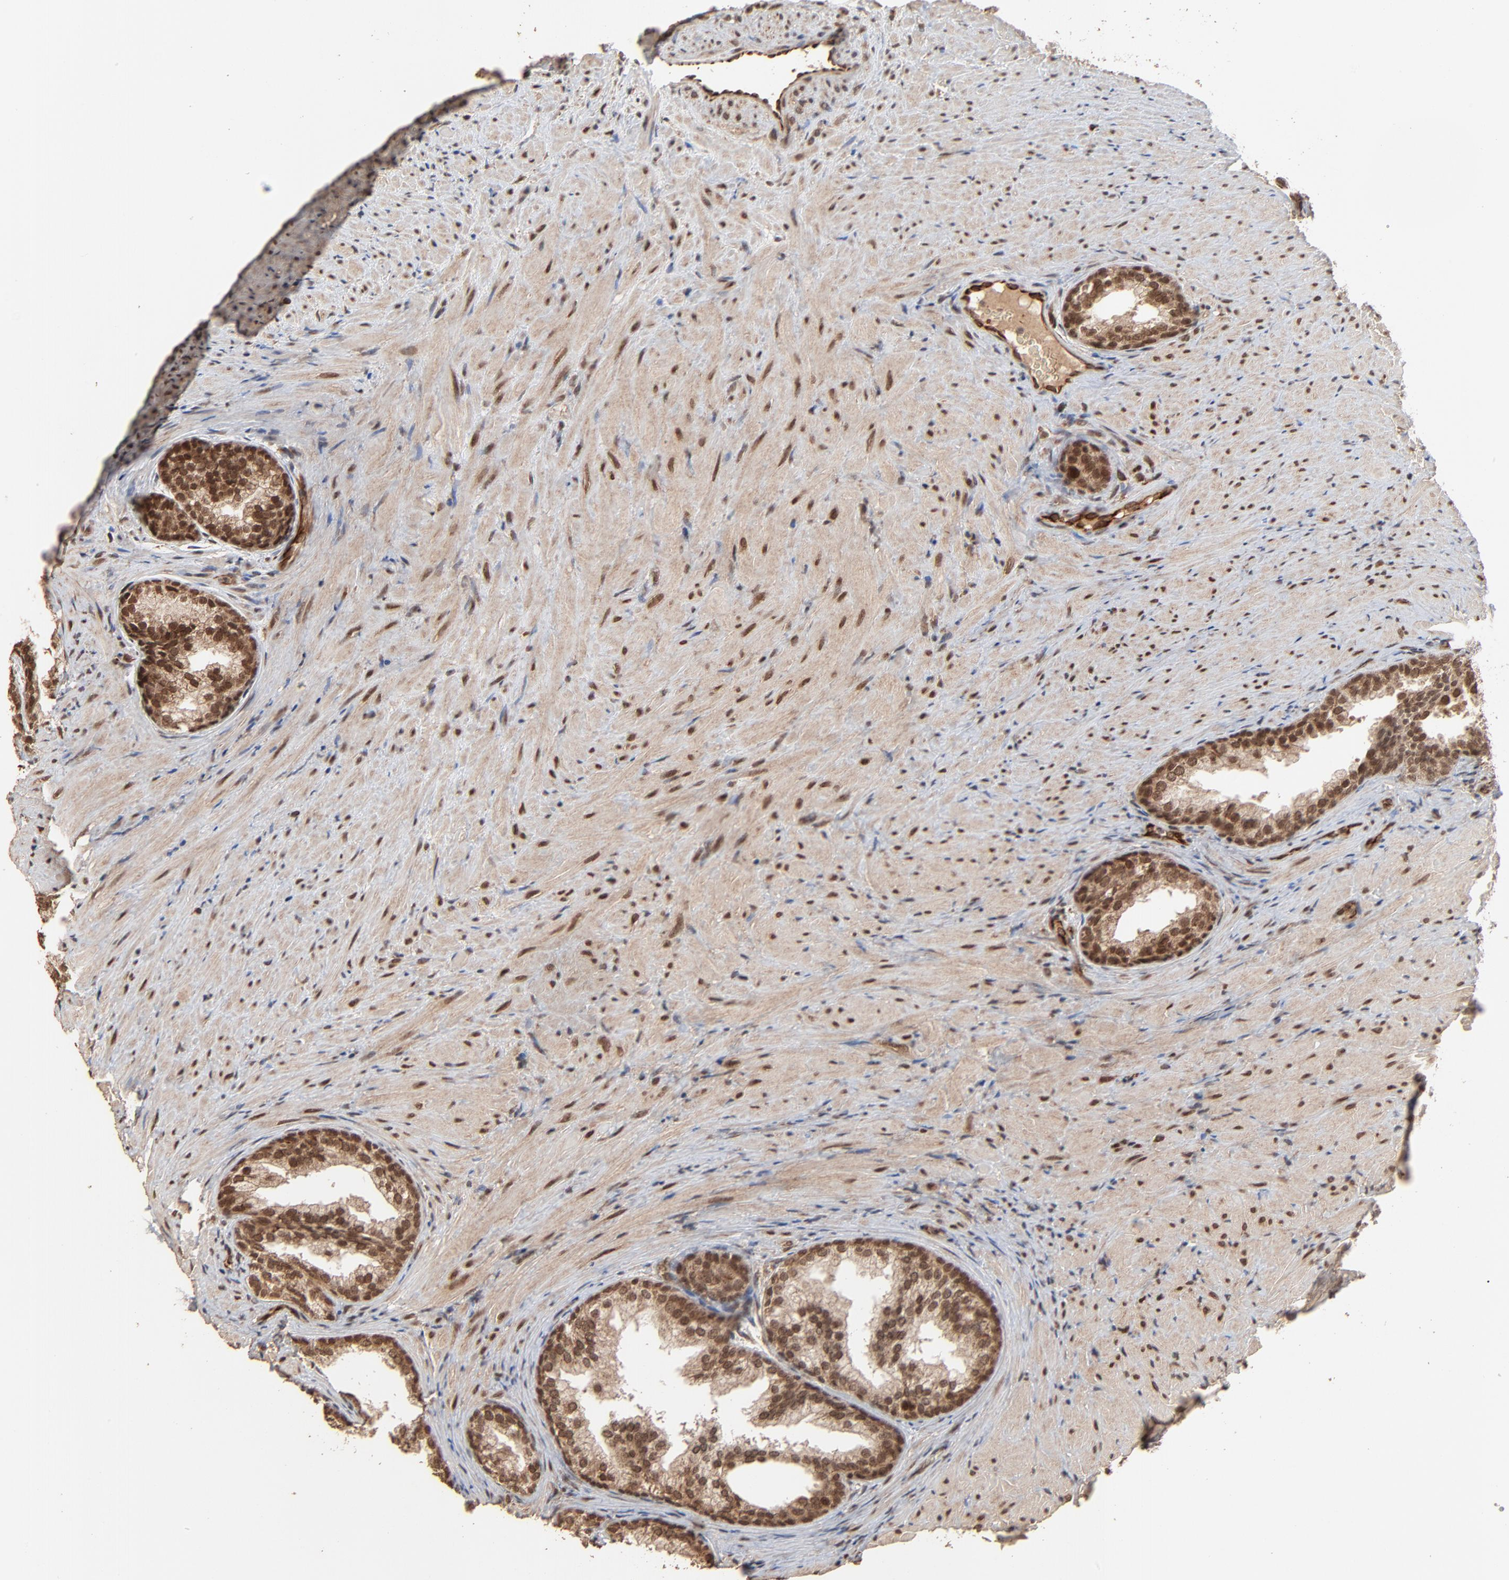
{"staining": {"intensity": "moderate", "quantity": ">75%", "location": "cytoplasmic/membranous,nuclear"}, "tissue": "prostate", "cell_type": "Glandular cells", "image_type": "normal", "snomed": [{"axis": "morphology", "description": "Normal tissue, NOS"}, {"axis": "topography", "description": "Prostate"}], "caption": "Immunohistochemical staining of normal human prostate shows medium levels of moderate cytoplasmic/membranous,nuclear expression in about >75% of glandular cells.", "gene": "FAM227A", "patient": {"sex": "male", "age": 76}}